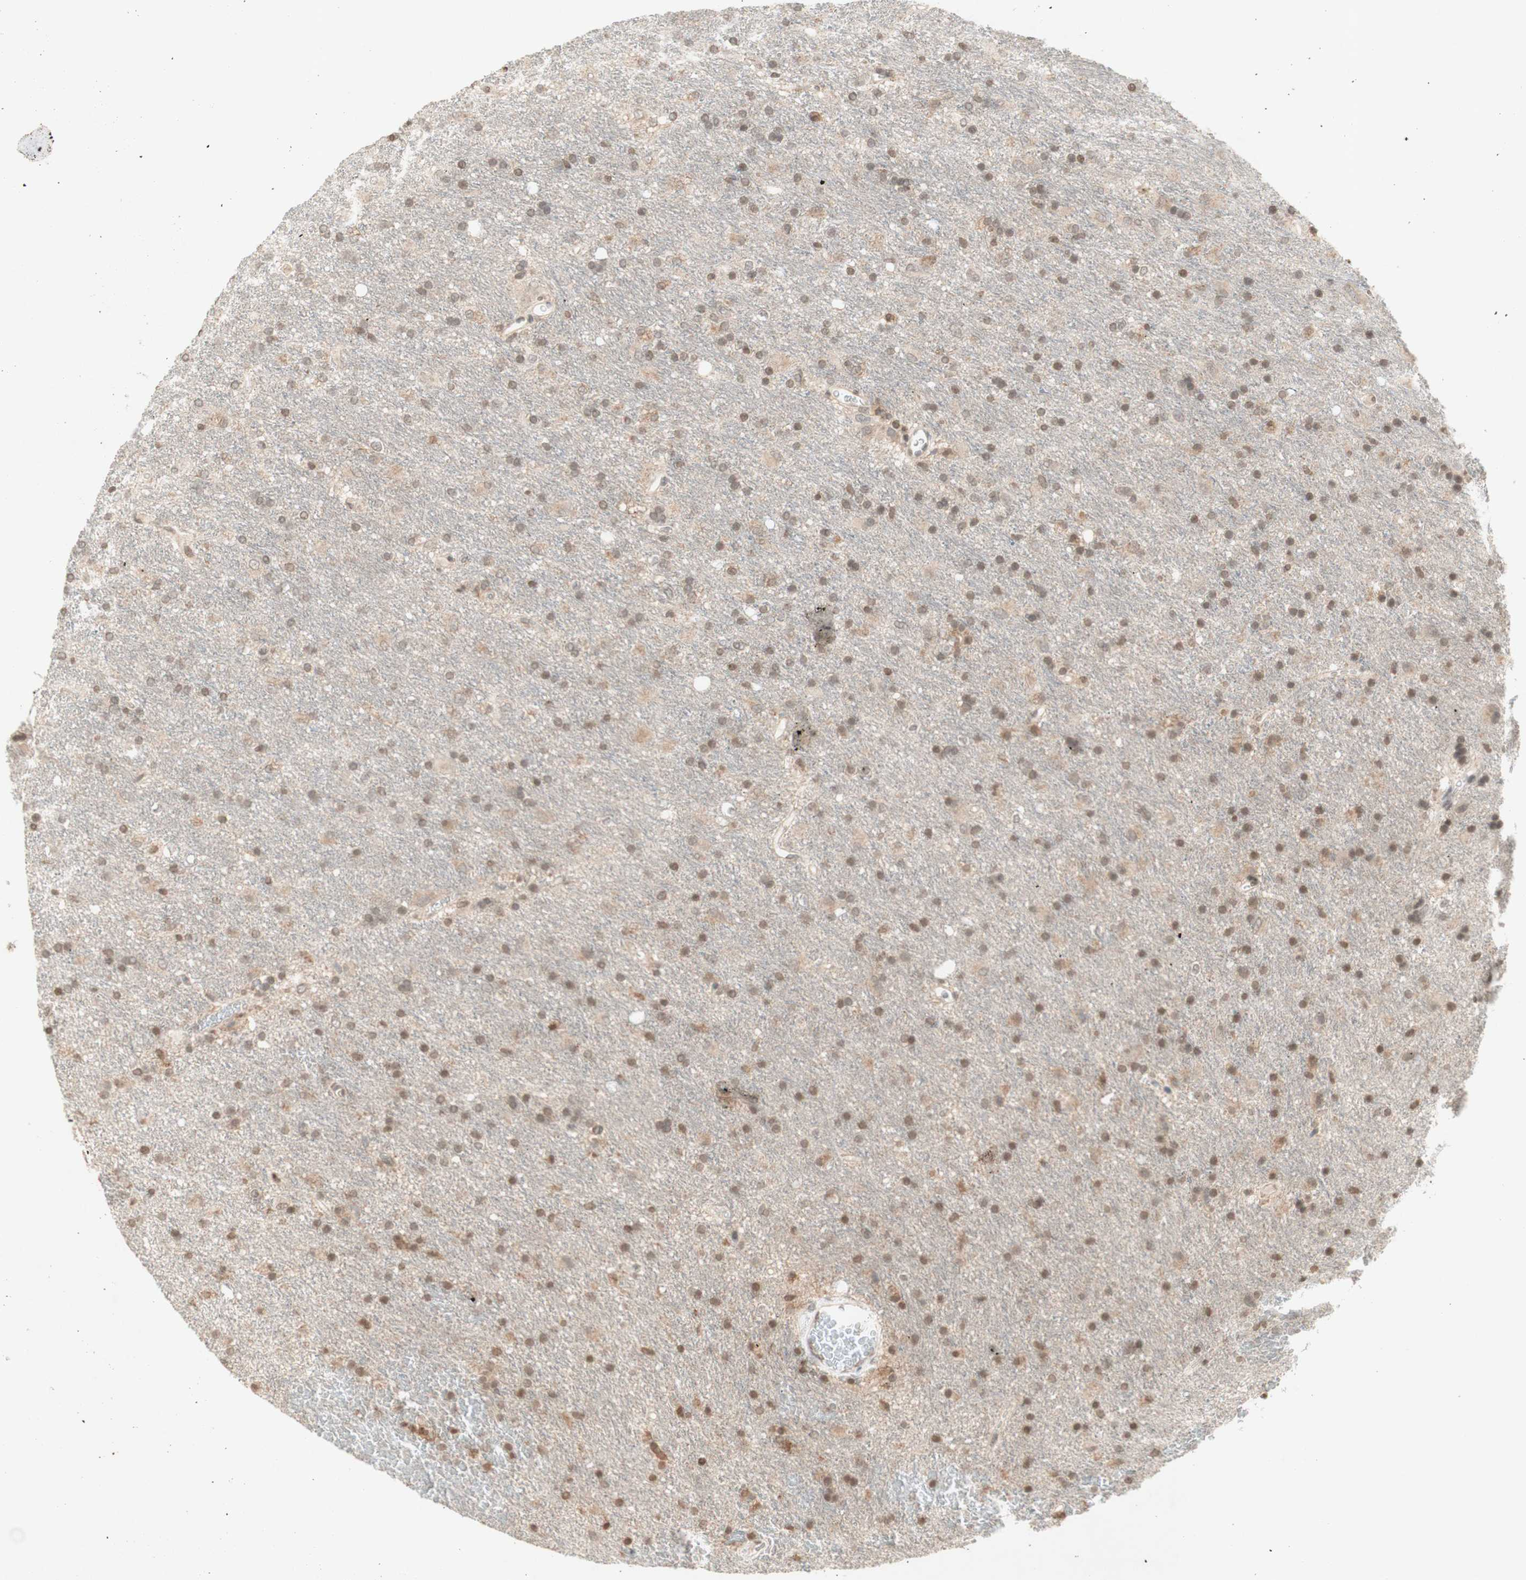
{"staining": {"intensity": "weak", "quantity": "25%-75%", "location": "cytoplasmic/membranous,nuclear"}, "tissue": "glioma", "cell_type": "Tumor cells", "image_type": "cancer", "snomed": [{"axis": "morphology", "description": "Glioma, malignant, Low grade"}, {"axis": "topography", "description": "Brain"}], "caption": "IHC histopathology image of neoplastic tissue: malignant glioma (low-grade) stained using immunohistochemistry demonstrates low levels of weak protein expression localized specifically in the cytoplasmic/membranous and nuclear of tumor cells, appearing as a cytoplasmic/membranous and nuclear brown color.", "gene": "GLI1", "patient": {"sex": "male", "age": 77}}